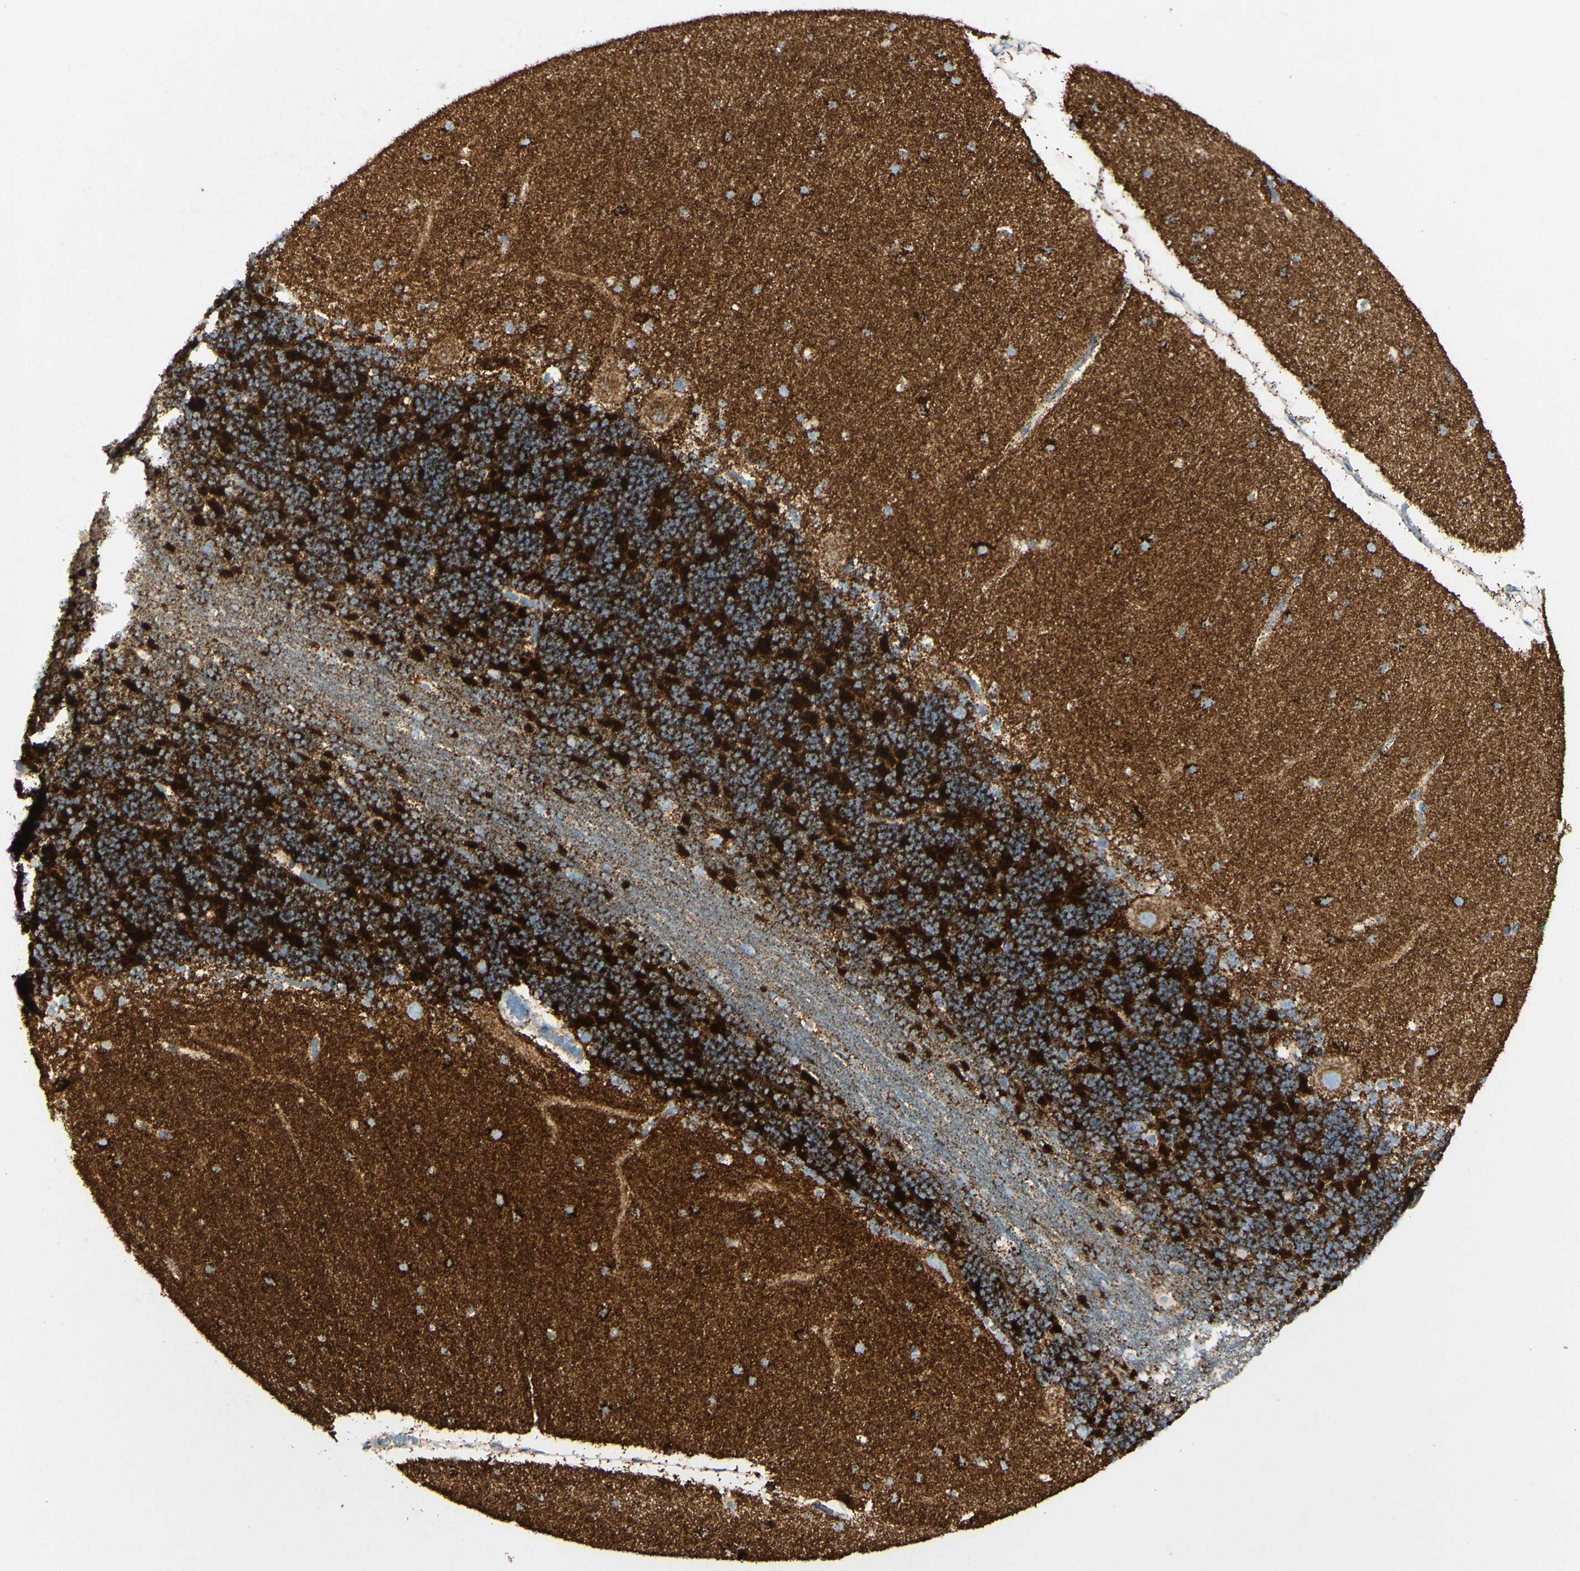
{"staining": {"intensity": "weak", "quantity": ">75%", "location": "cytoplasmic/membranous"}, "tissue": "cerebellum", "cell_type": "Cells in granular layer", "image_type": "normal", "snomed": [{"axis": "morphology", "description": "Normal tissue, NOS"}, {"axis": "topography", "description": "Cerebellum"}], "caption": "Immunohistochemistry (IHC) micrograph of normal human cerebellum stained for a protein (brown), which exhibits low levels of weak cytoplasmic/membranous positivity in about >75% of cells in granular layer.", "gene": "OXCT1", "patient": {"sex": "female", "age": 54}}